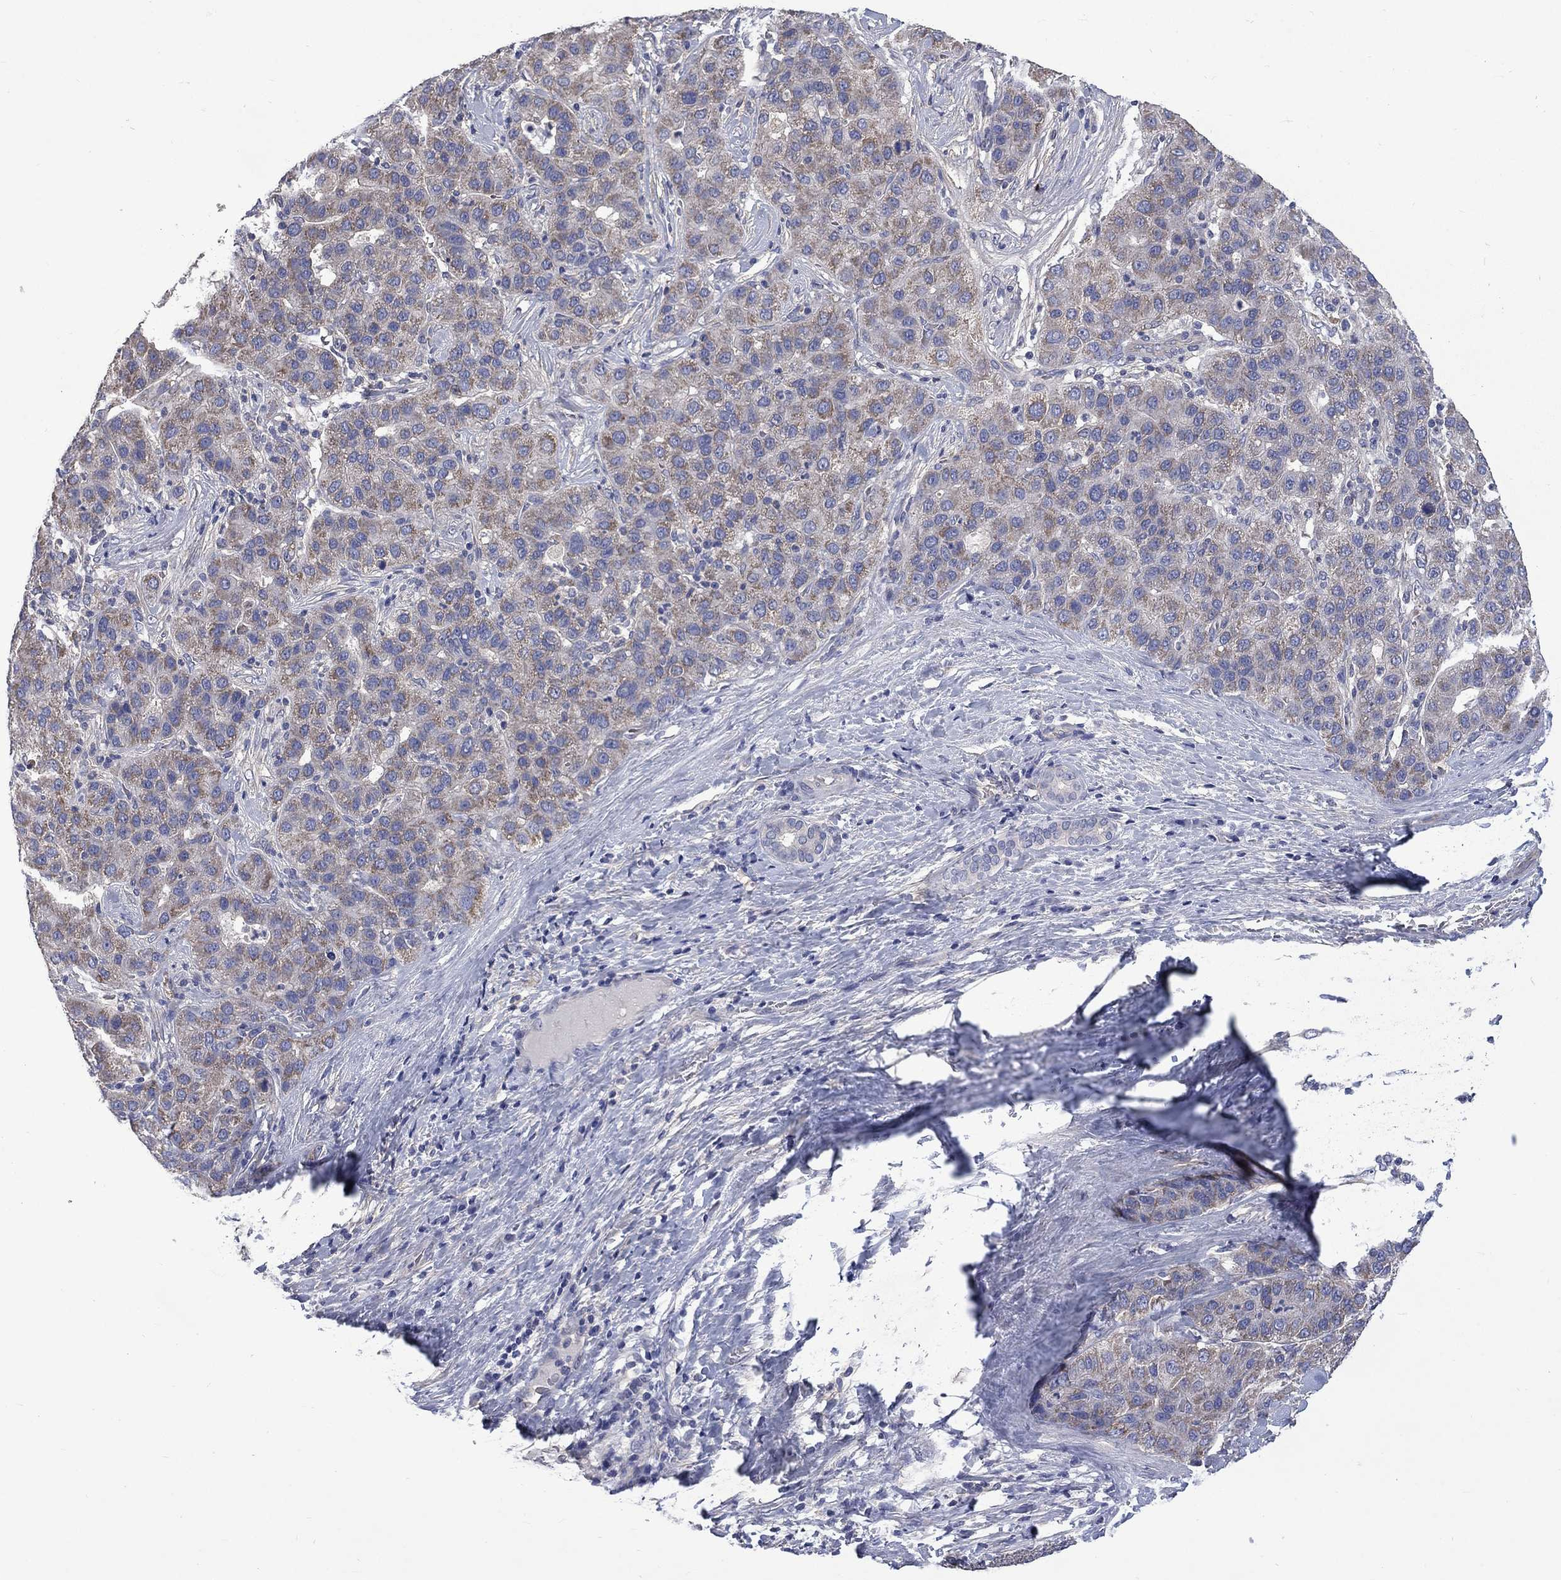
{"staining": {"intensity": "weak", "quantity": "25%-75%", "location": "cytoplasmic/membranous"}, "tissue": "liver cancer", "cell_type": "Tumor cells", "image_type": "cancer", "snomed": [{"axis": "morphology", "description": "Carcinoma, Hepatocellular, NOS"}, {"axis": "topography", "description": "Liver"}], "caption": "Immunohistochemistry (IHC) of hepatocellular carcinoma (liver) exhibits low levels of weak cytoplasmic/membranous positivity in approximately 25%-75% of tumor cells.", "gene": "HSPA12A", "patient": {"sex": "male", "age": 65}}